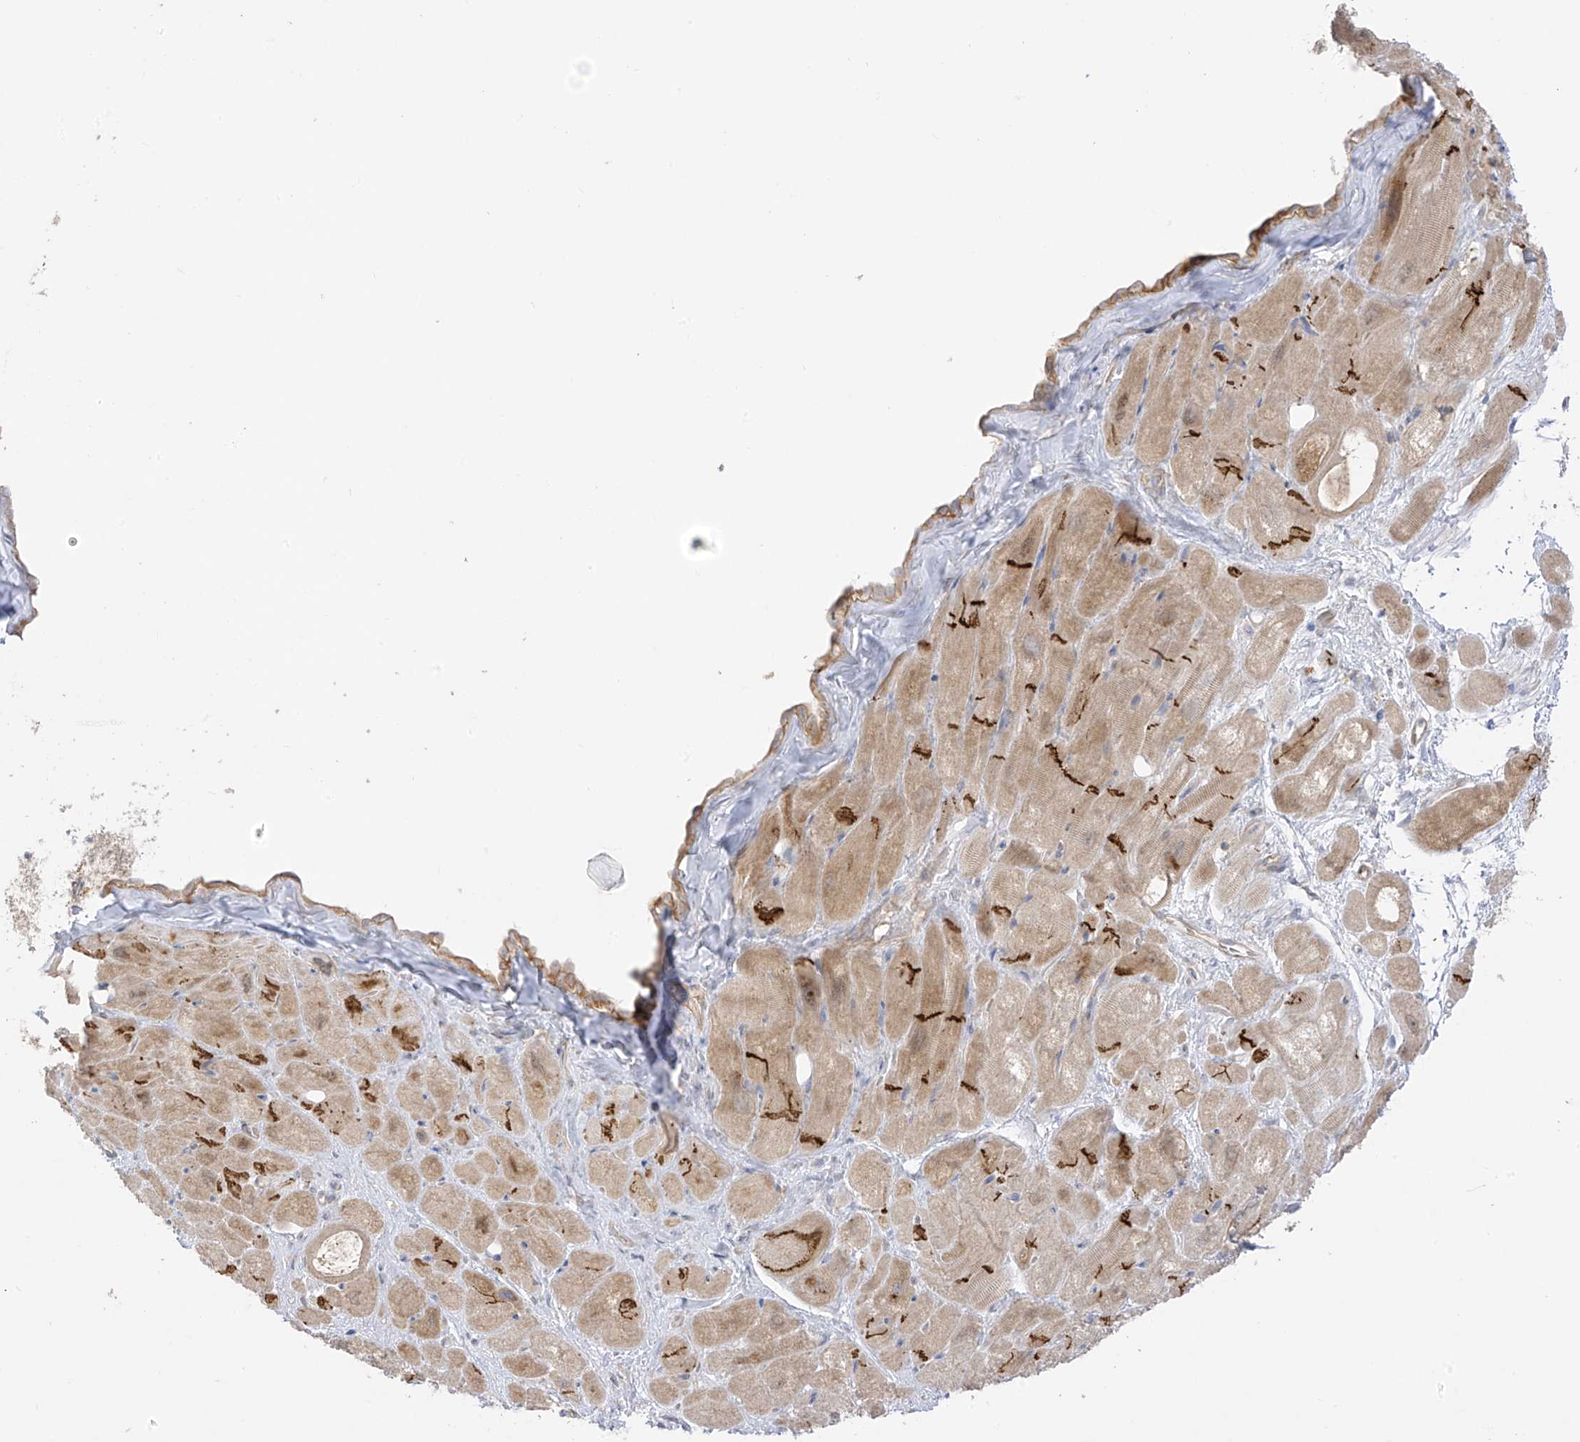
{"staining": {"intensity": "strong", "quantity": "25%-75%", "location": "cytoplasmic/membranous"}, "tissue": "heart muscle", "cell_type": "Cardiomyocytes", "image_type": "normal", "snomed": [{"axis": "morphology", "description": "Normal tissue, NOS"}, {"axis": "topography", "description": "Heart"}], "caption": "This image demonstrates immunohistochemistry staining of benign human heart muscle, with high strong cytoplasmic/membranous expression in approximately 25%-75% of cardiomyocytes.", "gene": "EIPR1", "patient": {"sex": "male", "age": 50}}